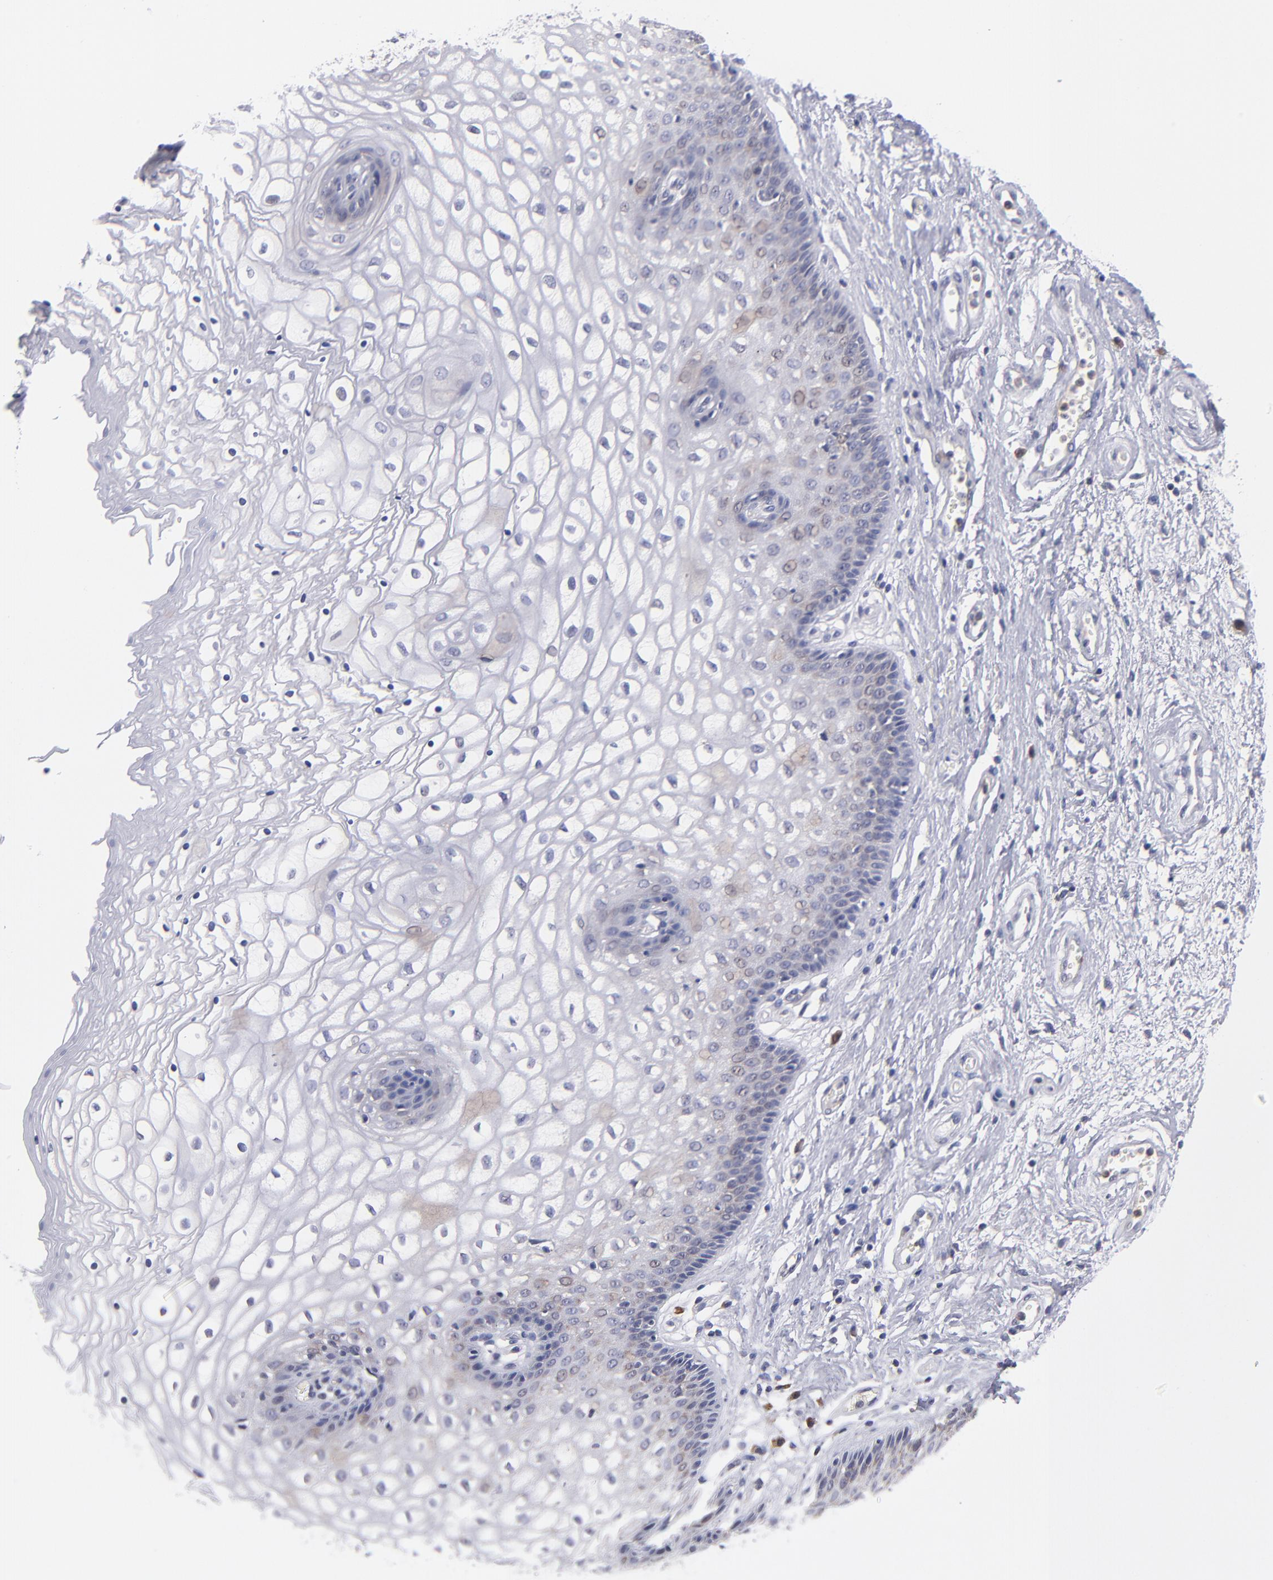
{"staining": {"intensity": "weak", "quantity": "<25%", "location": "cytoplasmic/membranous"}, "tissue": "vagina", "cell_type": "Squamous epithelial cells", "image_type": "normal", "snomed": [{"axis": "morphology", "description": "Normal tissue, NOS"}, {"axis": "topography", "description": "Vagina"}], "caption": "The histopathology image reveals no significant positivity in squamous epithelial cells of vagina. The staining was performed using DAB to visualize the protein expression in brown, while the nuclei were stained in blue with hematoxylin (Magnification: 20x).", "gene": "EIF3L", "patient": {"sex": "female", "age": 34}}